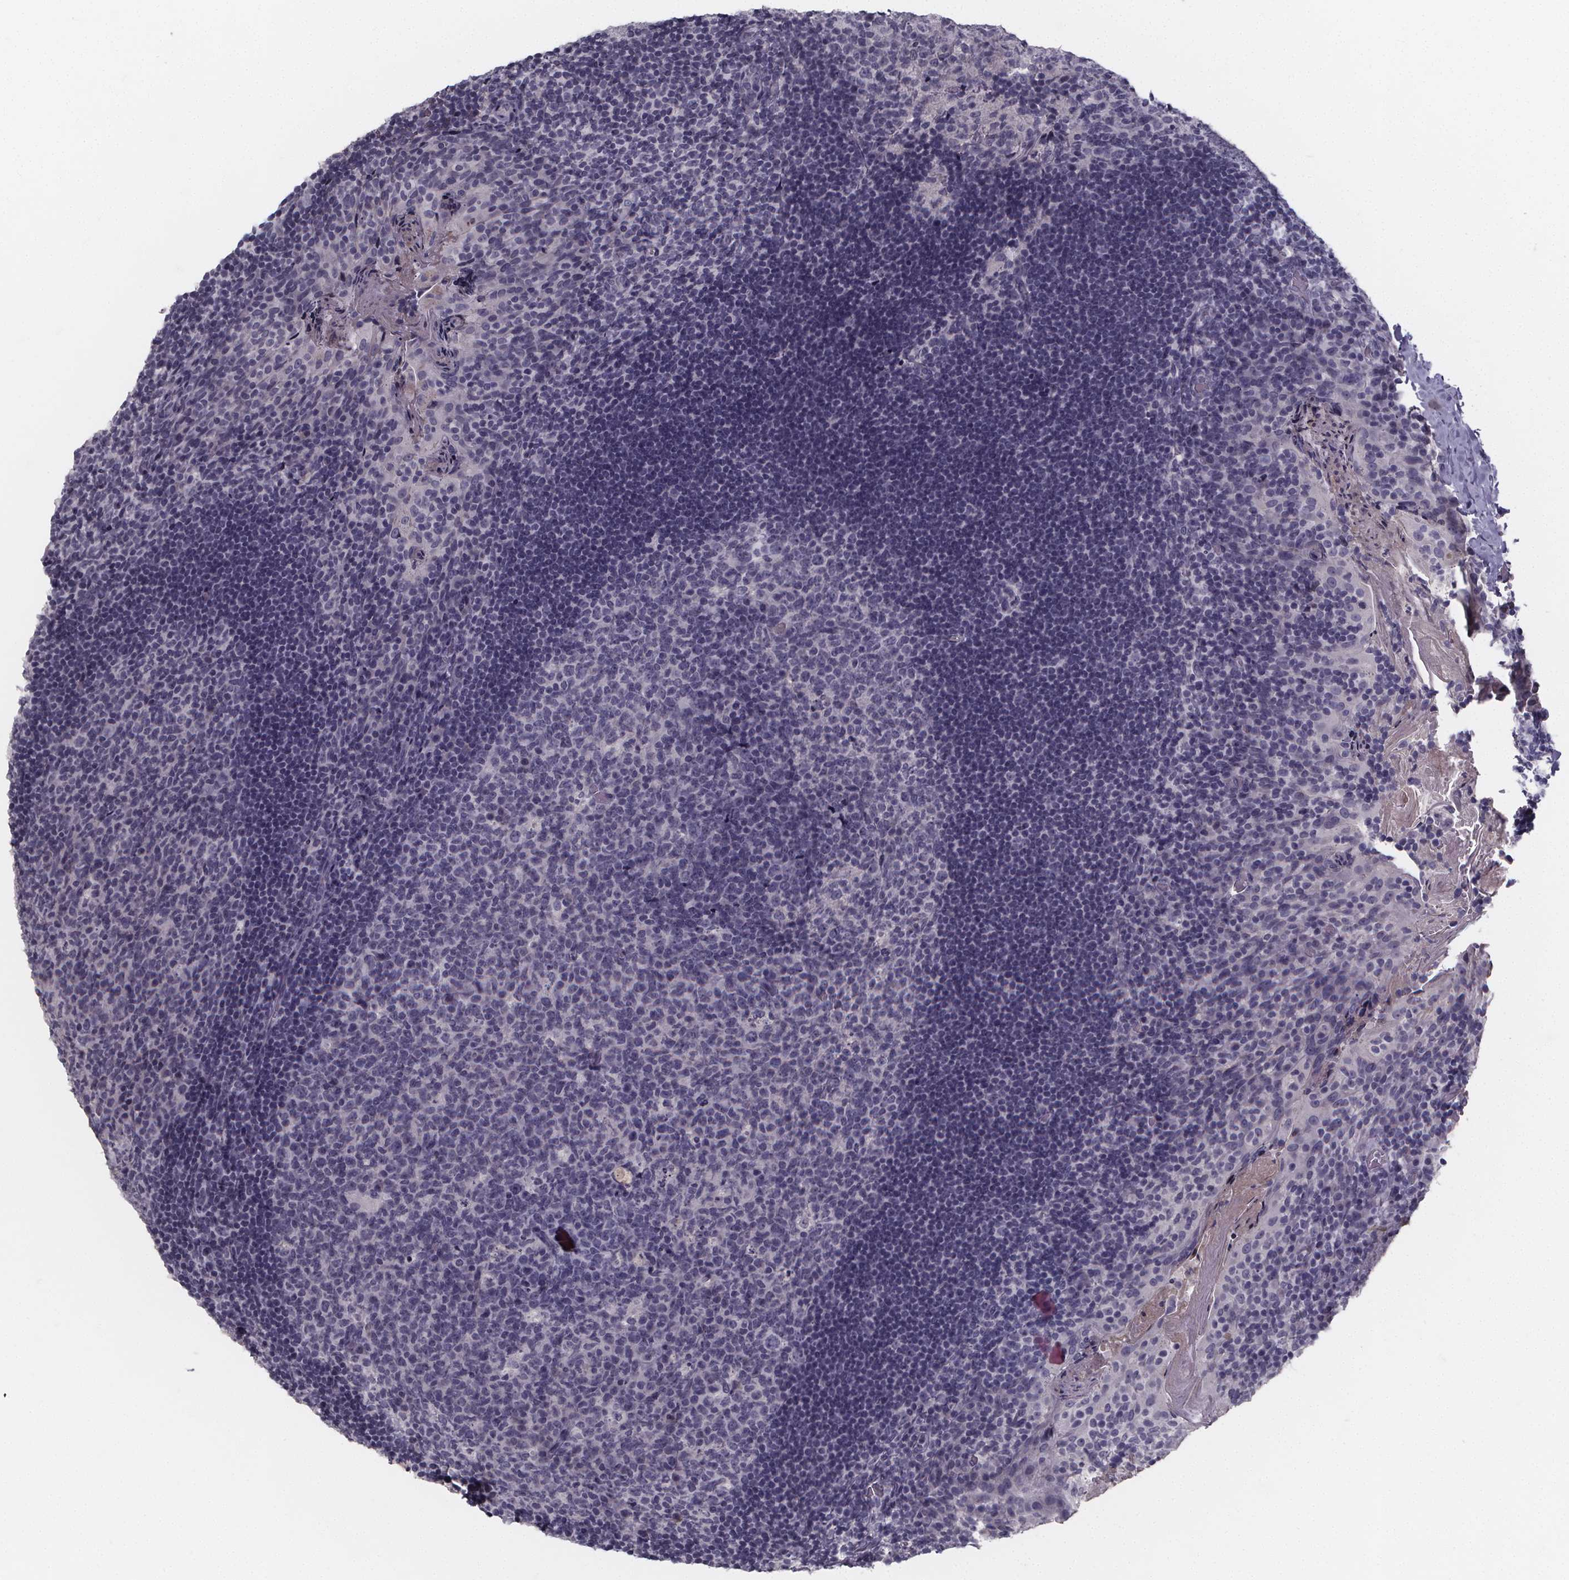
{"staining": {"intensity": "negative", "quantity": "none", "location": "none"}, "tissue": "tonsil", "cell_type": "Germinal center cells", "image_type": "normal", "snomed": [{"axis": "morphology", "description": "Normal tissue, NOS"}, {"axis": "topography", "description": "Tonsil"}], "caption": "IHC micrograph of normal tonsil: human tonsil stained with DAB demonstrates no significant protein expression in germinal center cells.", "gene": "AGT", "patient": {"sex": "male", "age": 17}}